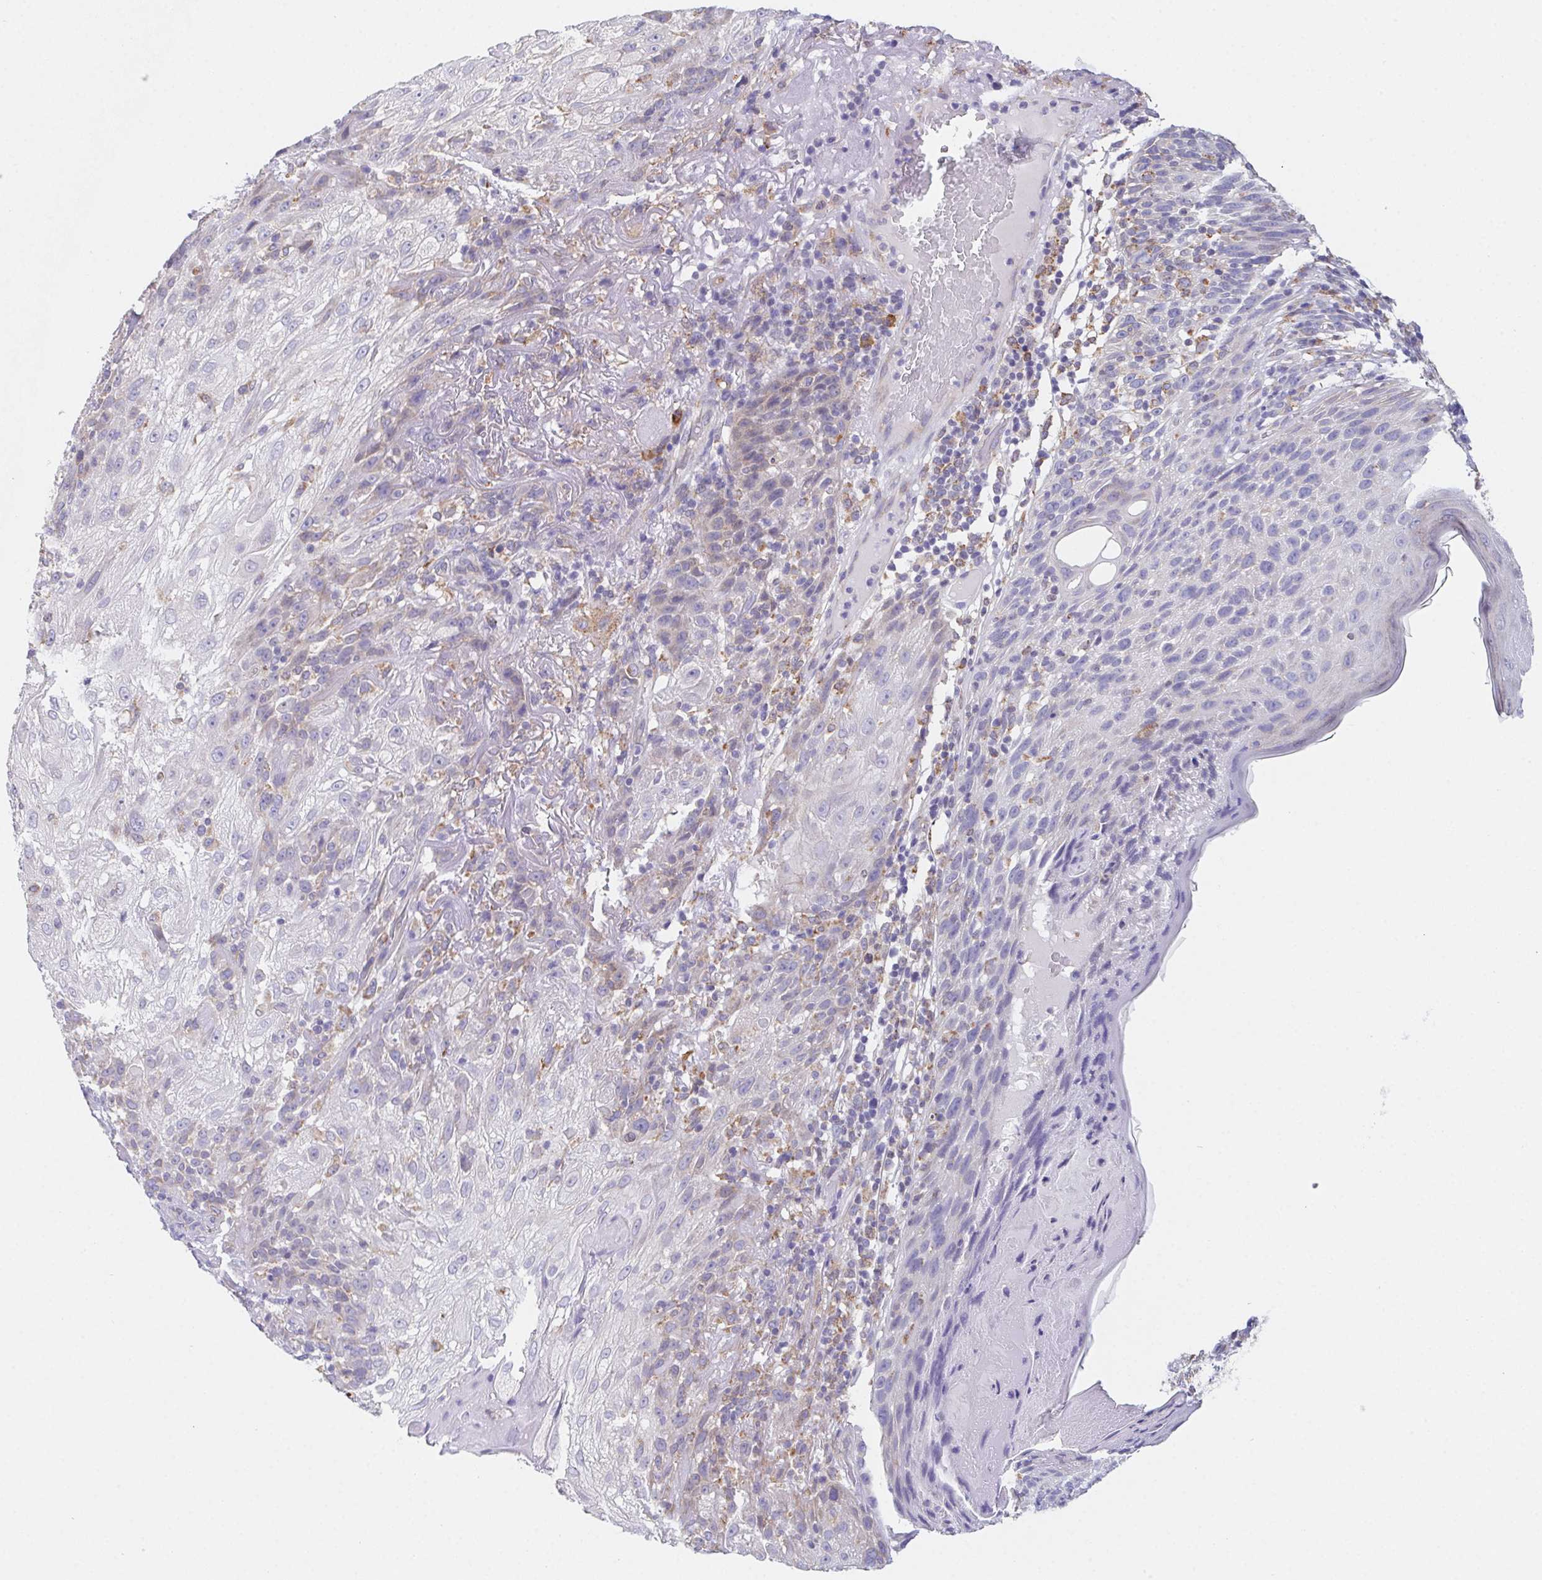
{"staining": {"intensity": "negative", "quantity": "none", "location": "none"}, "tissue": "skin cancer", "cell_type": "Tumor cells", "image_type": "cancer", "snomed": [{"axis": "morphology", "description": "Normal tissue, NOS"}, {"axis": "morphology", "description": "Squamous cell carcinoma, NOS"}, {"axis": "topography", "description": "Skin"}], "caption": "Human skin squamous cell carcinoma stained for a protein using immunohistochemistry displays no positivity in tumor cells.", "gene": "ADAM8", "patient": {"sex": "female", "age": 83}}